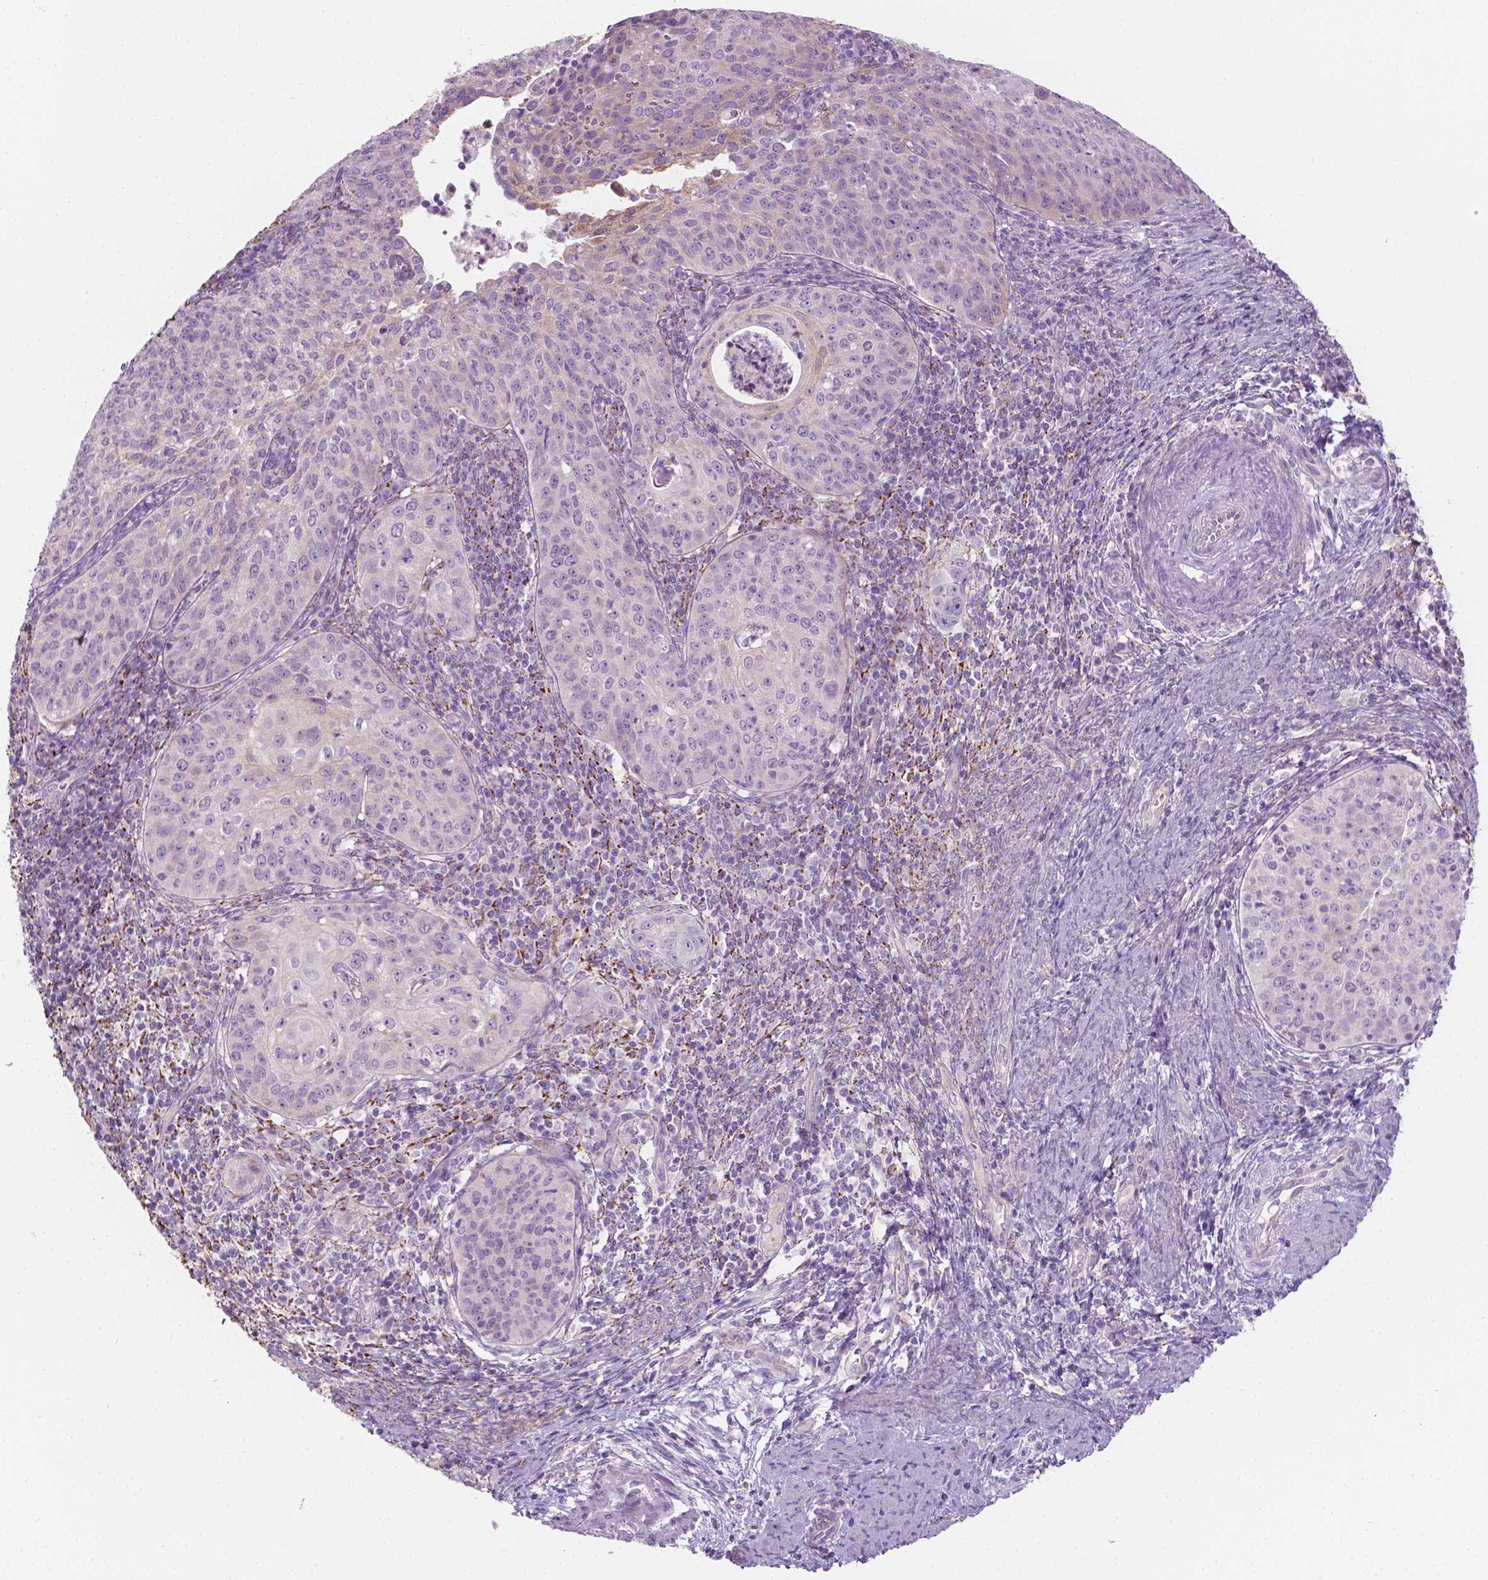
{"staining": {"intensity": "negative", "quantity": "none", "location": "none"}, "tissue": "cervical cancer", "cell_type": "Tumor cells", "image_type": "cancer", "snomed": [{"axis": "morphology", "description": "Squamous cell carcinoma, NOS"}, {"axis": "topography", "description": "Cervix"}], "caption": "This is a histopathology image of IHC staining of cervical squamous cell carcinoma, which shows no staining in tumor cells.", "gene": "NOS1AP", "patient": {"sex": "female", "age": 30}}